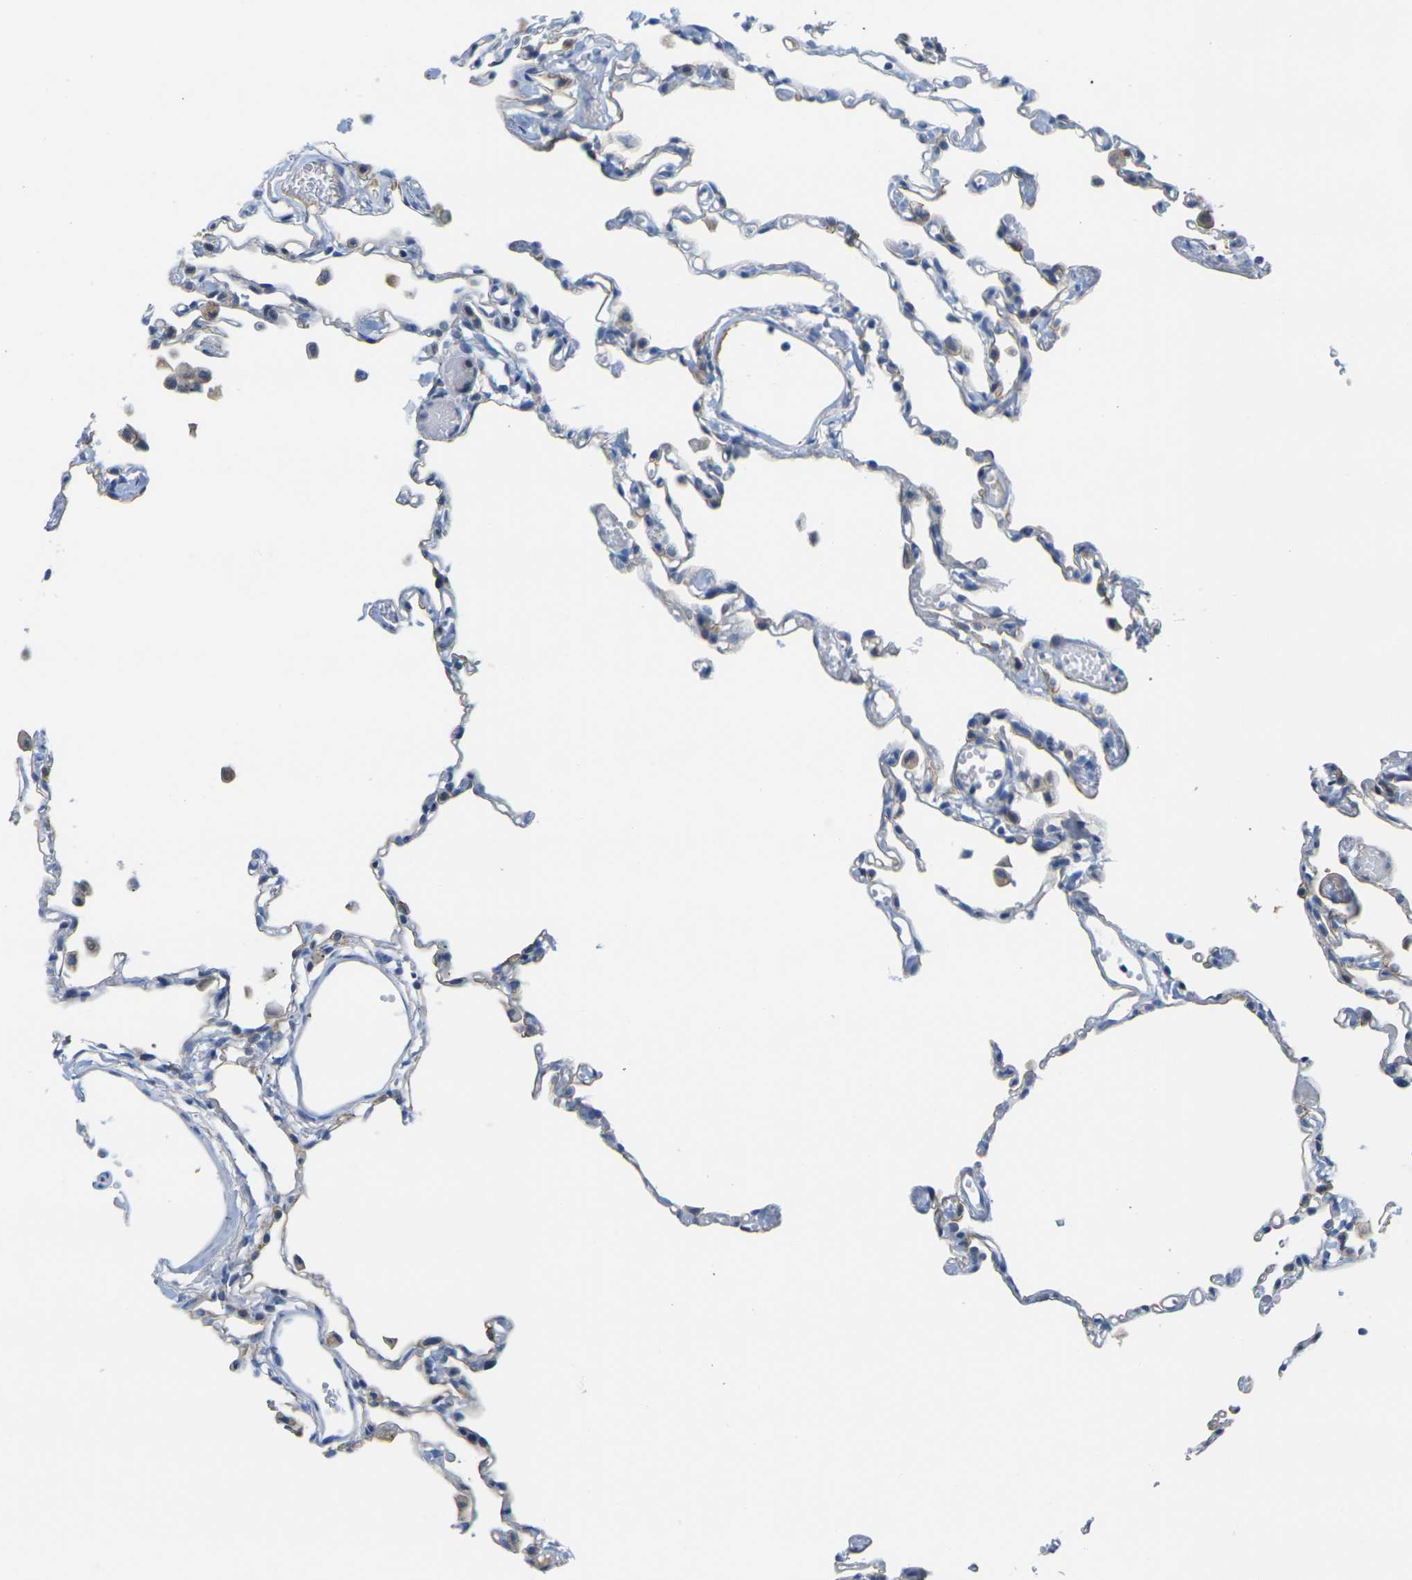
{"staining": {"intensity": "weak", "quantity": "<25%", "location": "cytoplasmic/membranous"}, "tissue": "lung", "cell_type": "Alveolar cells", "image_type": "normal", "snomed": [{"axis": "morphology", "description": "Normal tissue, NOS"}, {"axis": "topography", "description": "Lung"}], "caption": "Human lung stained for a protein using immunohistochemistry (IHC) shows no positivity in alveolar cells.", "gene": "OTOF", "patient": {"sex": "female", "age": 49}}